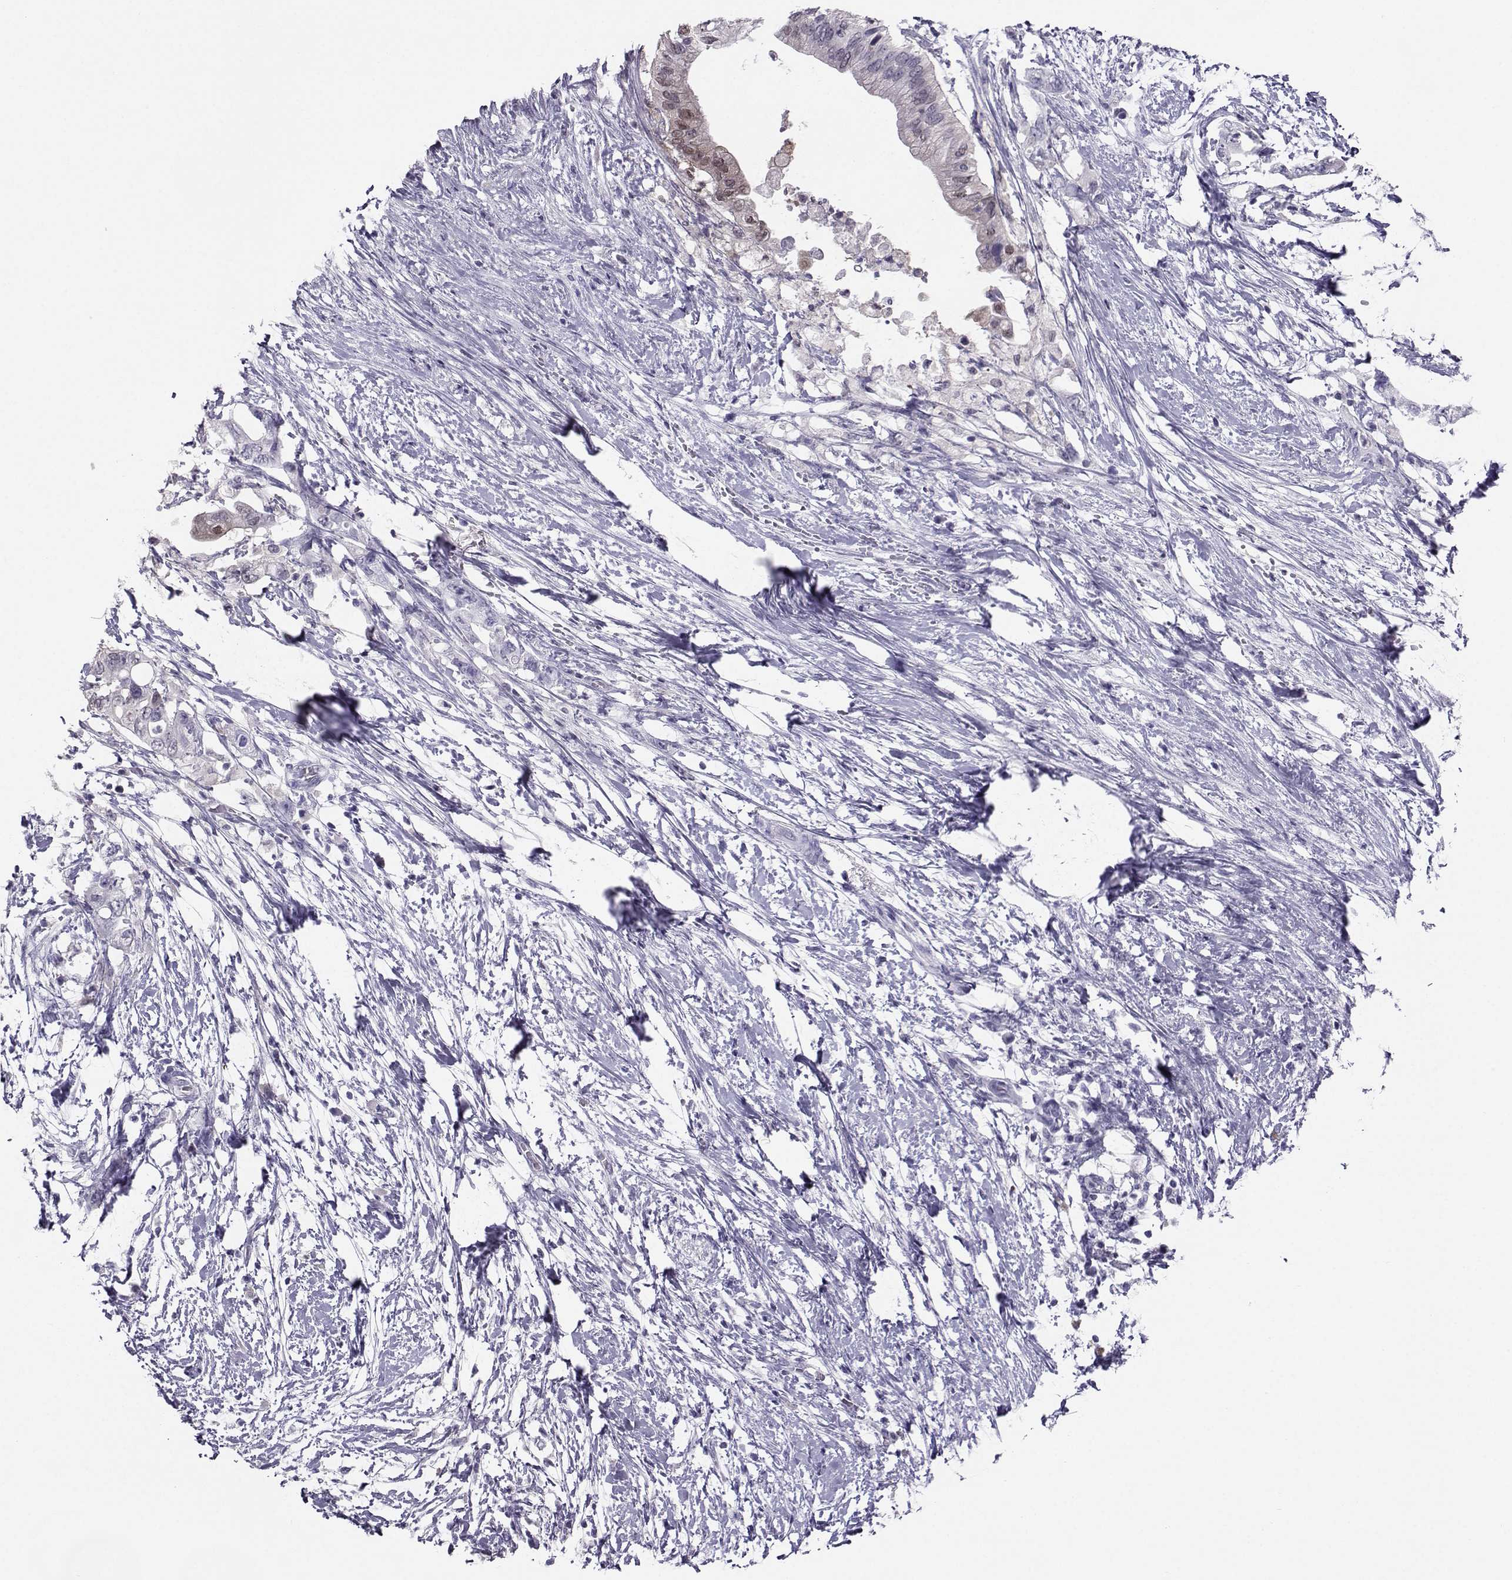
{"staining": {"intensity": "weak", "quantity": "<25%", "location": "nuclear"}, "tissue": "pancreatic cancer", "cell_type": "Tumor cells", "image_type": "cancer", "snomed": [{"axis": "morphology", "description": "Adenocarcinoma, NOS"}, {"axis": "topography", "description": "Pancreas"}], "caption": "This image is of pancreatic cancer stained with IHC to label a protein in brown with the nuclei are counter-stained blue. There is no positivity in tumor cells.", "gene": "PGK1", "patient": {"sex": "female", "age": 72}}